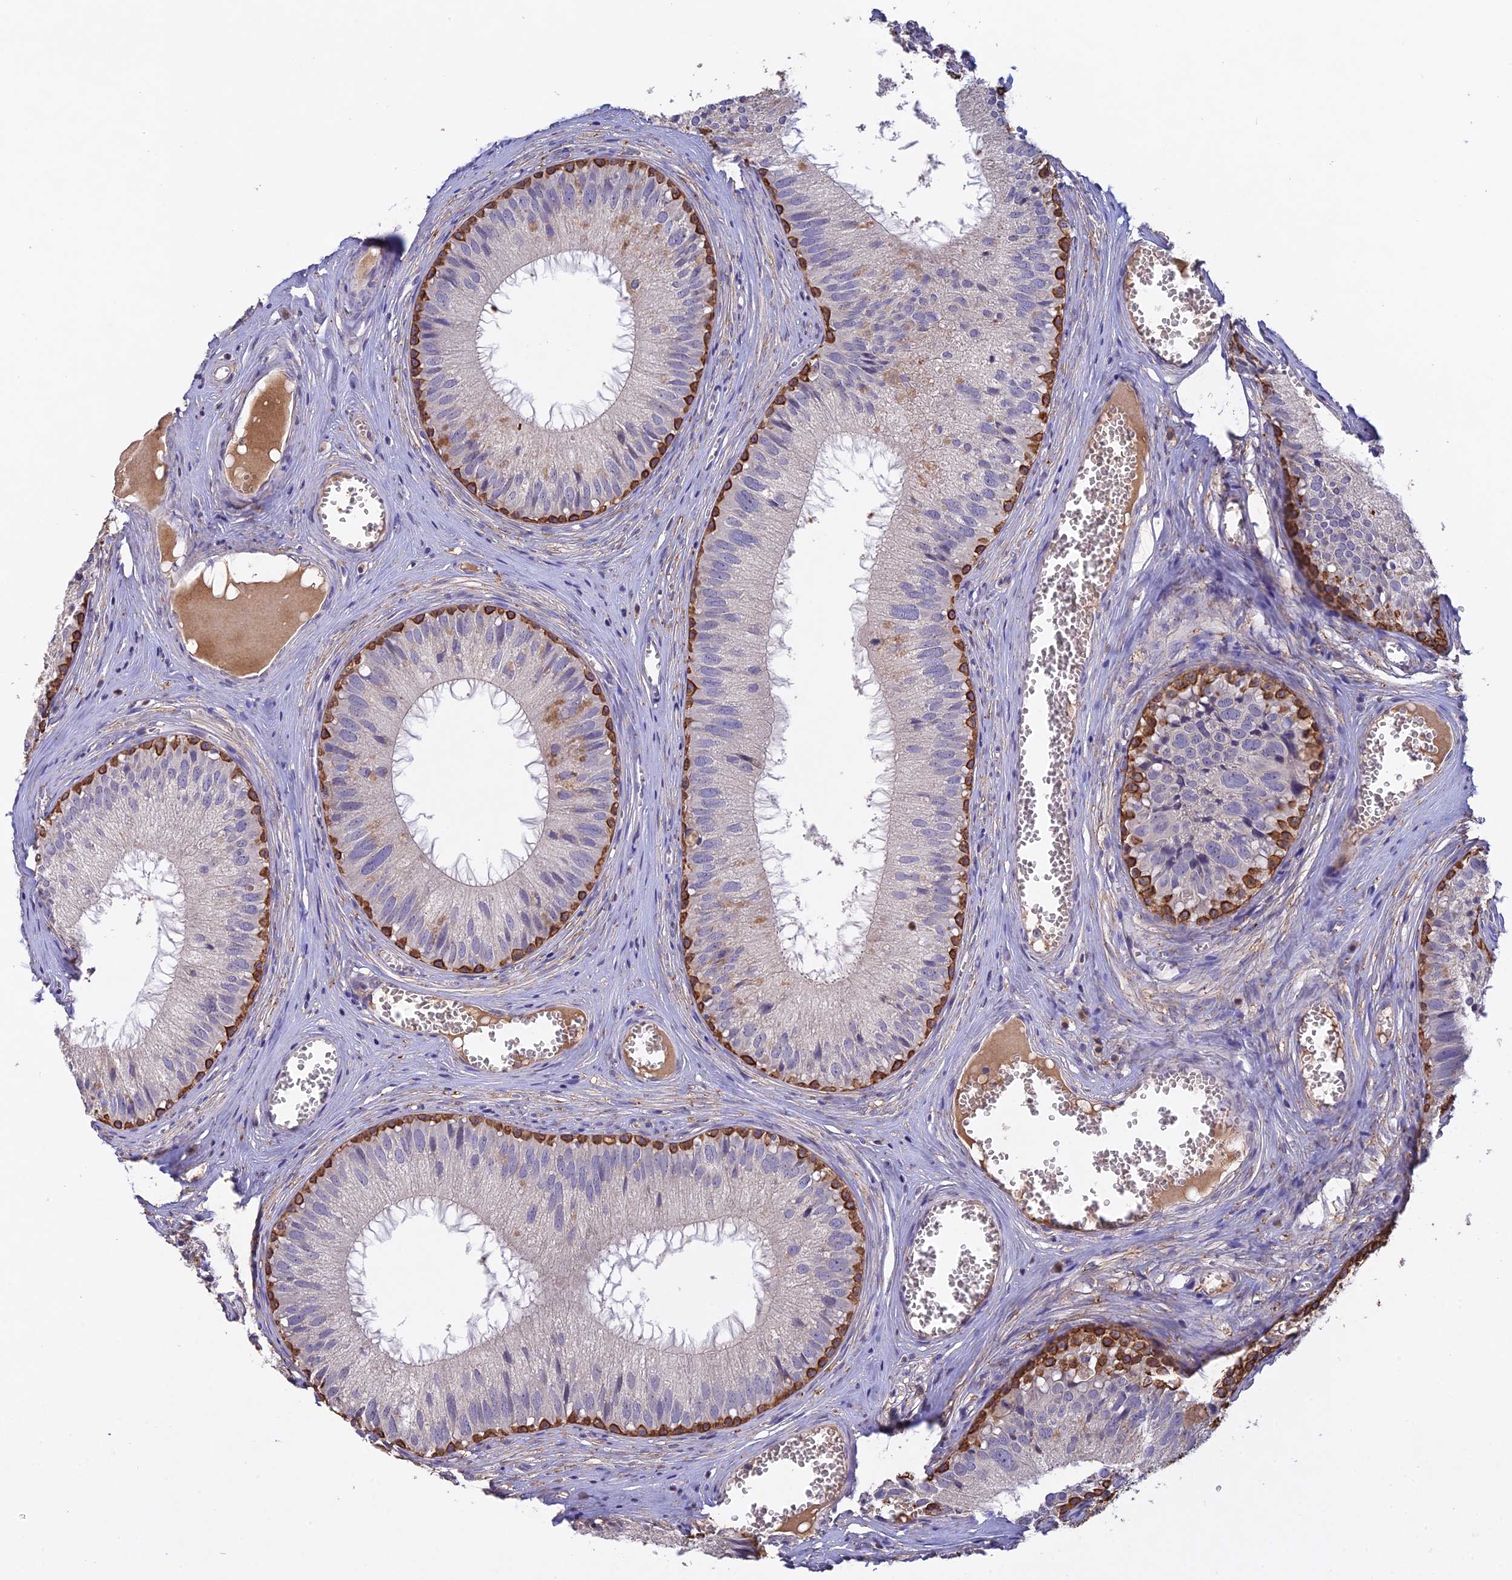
{"staining": {"intensity": "strong", "quantity": "<25%", "location": "cytoplasmic/membranous"}, "tissue": "epididymis", "cell_type": "Glandular cells", "image_type": "normal", "snomed": [{"axis": "morphology", "description": "Normal tissue, NOS"}, {"axis": "topography", "description": "Epididymis"}], "caption": "A micrograph showing strong cytoplasmic/membranous staining in approximately <25% of glandular cells in normal epididymis, as visualized by brown immunohistochemical staining.", "gene": "SLC39A13", "patient": {"sex": "male", "age": 36}}